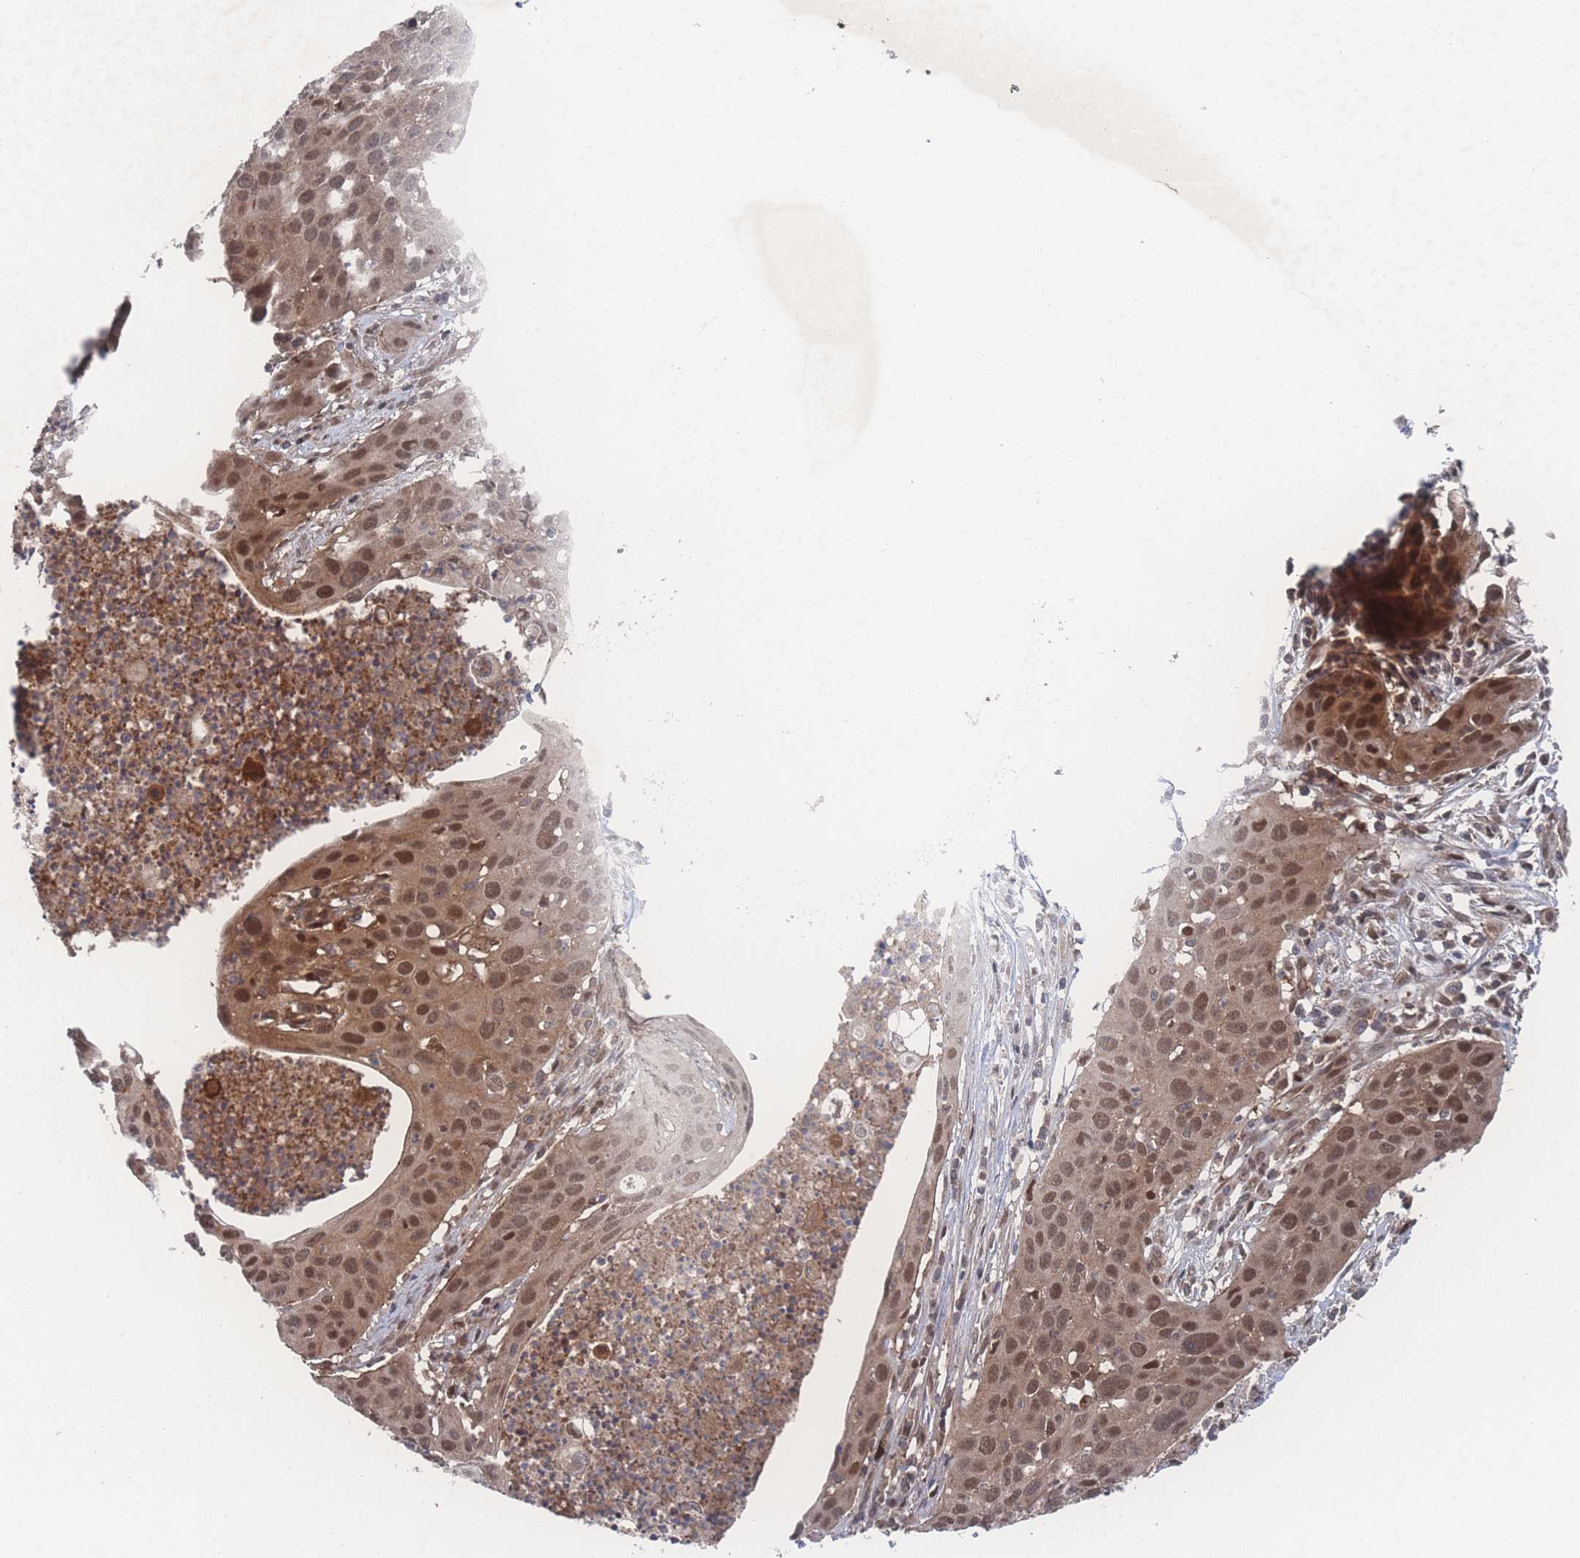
{"staining": {"intensity": "moderate", "quantity": ">75%", "location": "cytoplasmic/membranous,nuclear"}, "tissue": "cervical cancer", "cell_type": "Tumor cells", "image_type": "cancer", "snomed": [{"axis": "morphology", "description": "Squamous cell carcinoma, NOS"}, {"axis": "topography", "description": "Cervix"}], "caption": "DAB (3,3'-diaminobenzidine) immunohistochemical staining of human cervical cancer demonstrates moderate cytoplasmic/membranous and nuclear protein expression in approximately >75% of tumor cells.", "gene": "PSMA1", "patient": {"sex": "female", "age": 36}}